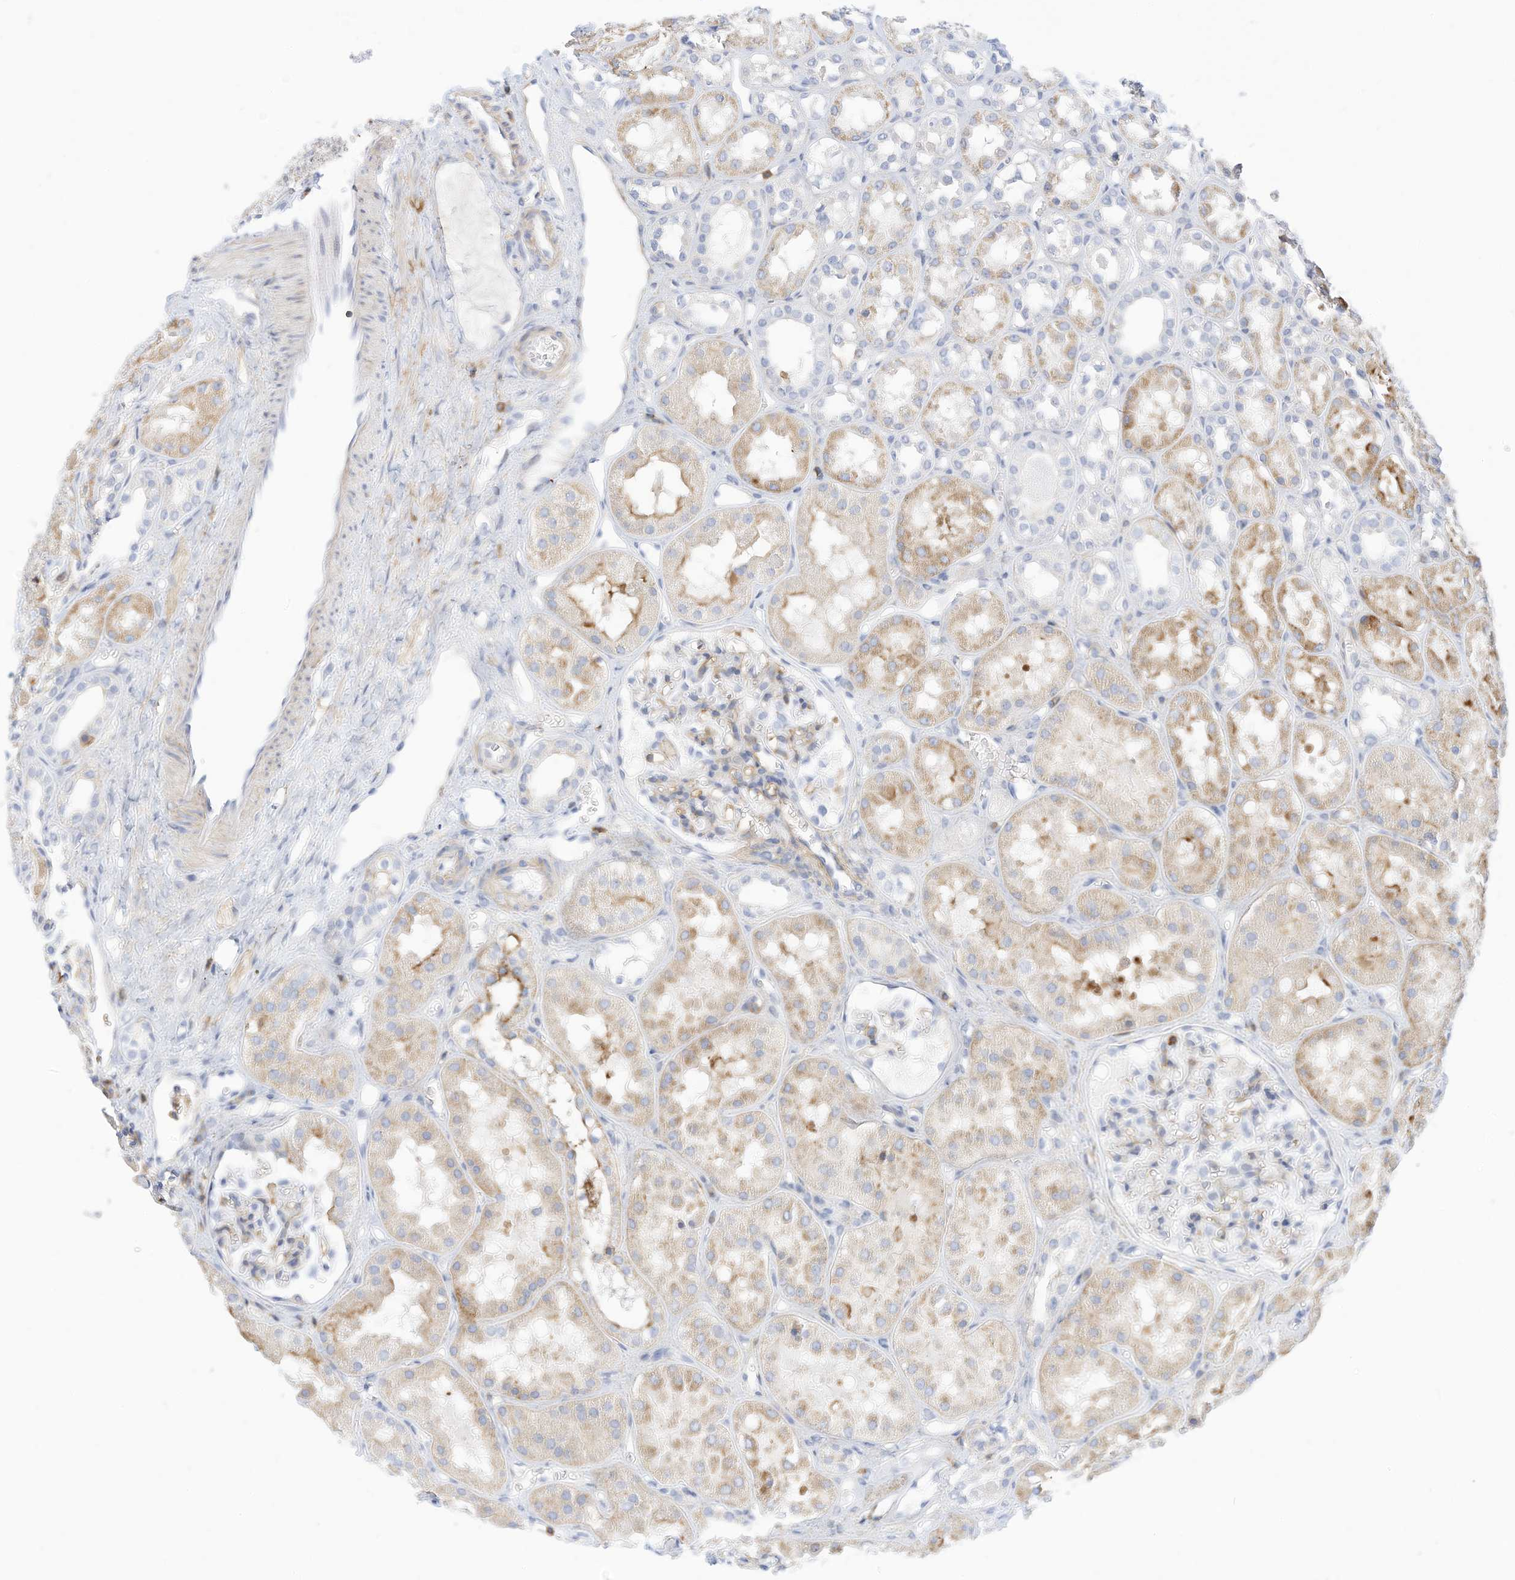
{"staining": {"intensity": "weak", "quantity": "<25%", "location": "cytoplasmic/membranous"}, "tissue": "kidney", "cell_type": "Cells in glomeruli", "image_type": "normal", "snomed": [{"axis": "morphology", "description": "Normal tissue, NOS"}, {"axis": "topography", "description": "Kidney"}], "caption": "IHC micrograph of normal human kidney stained for a protein (brown), which demonstrates no expression in cells in glomeruli.", "gene": "TXNDC9", "patient": {"sex": "male", "age": 16}}